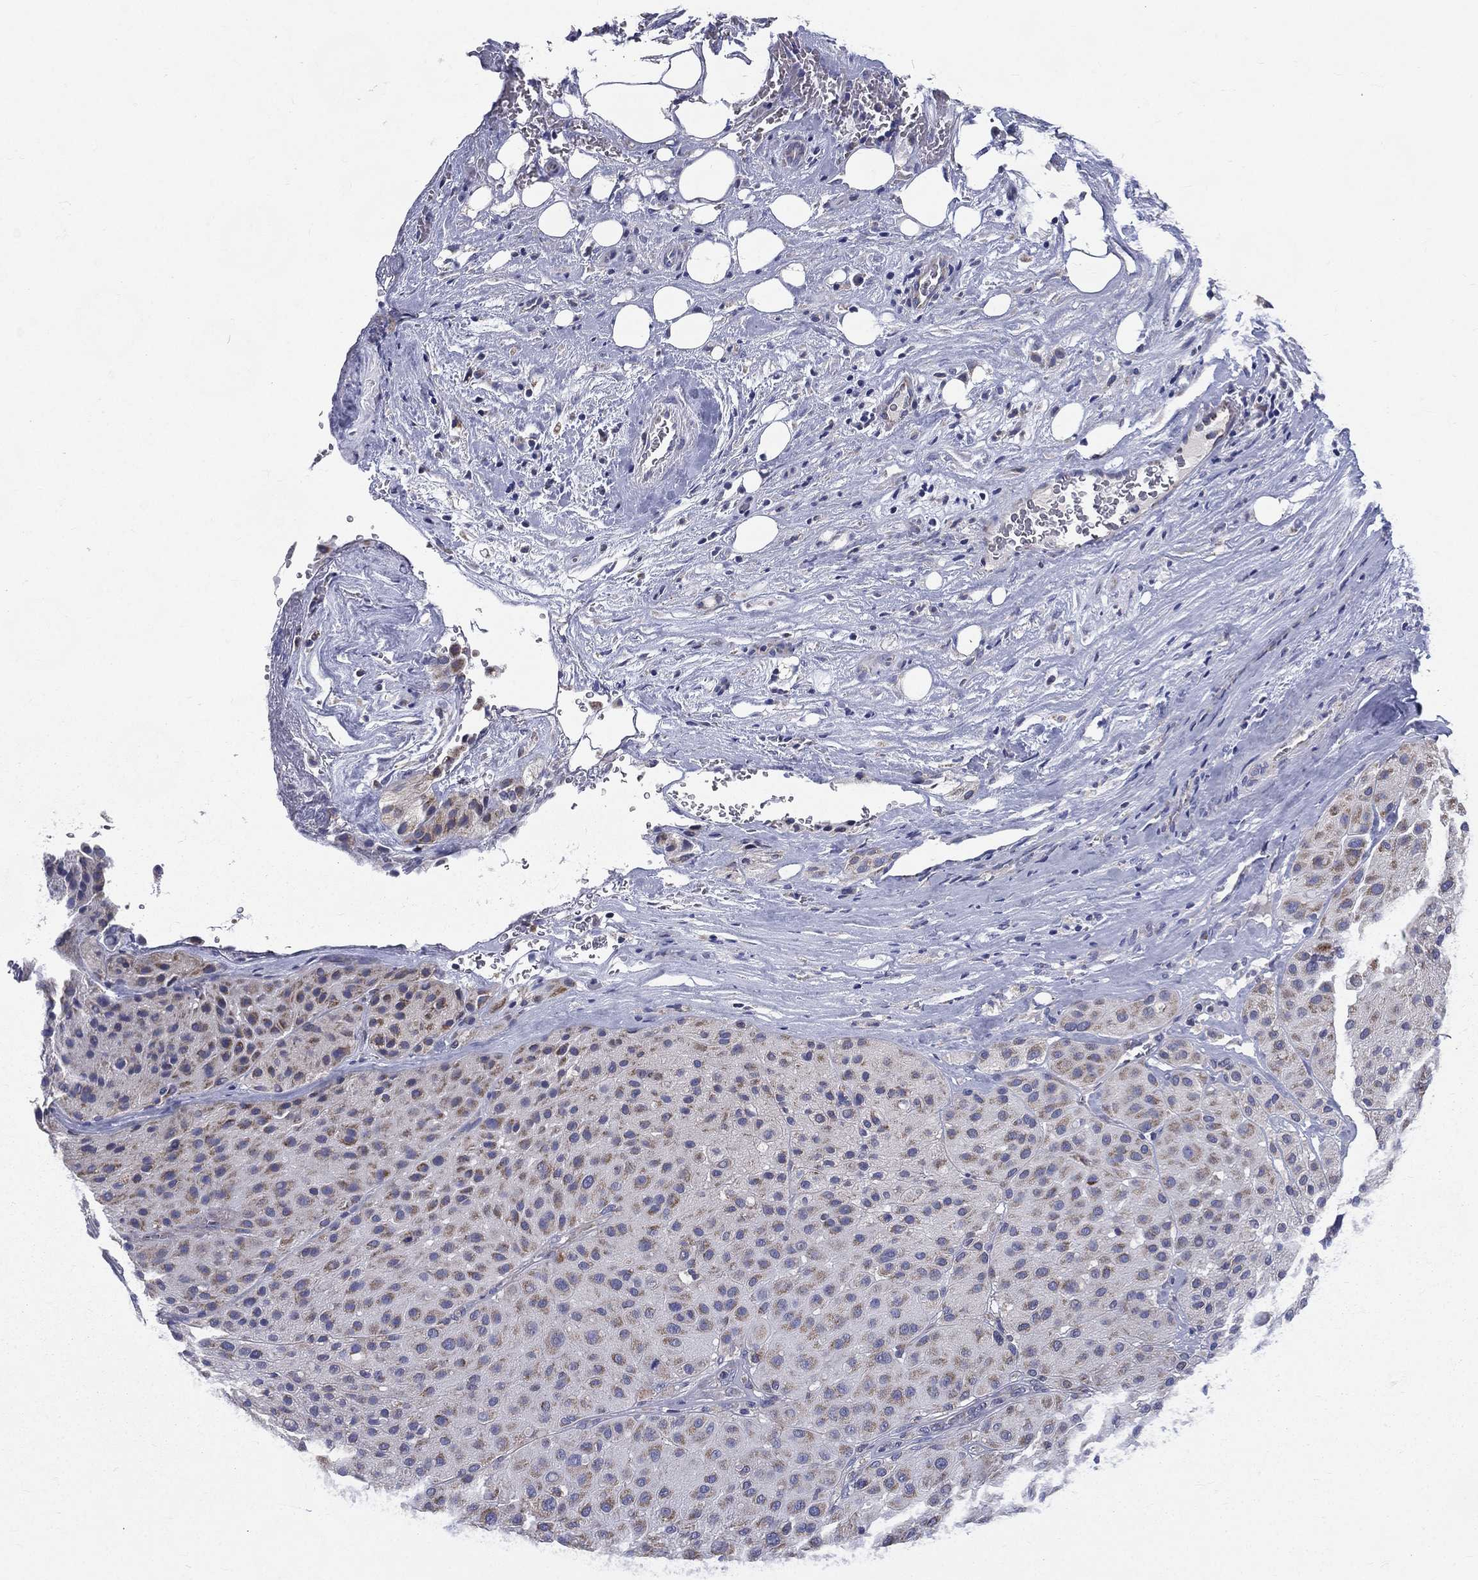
{"staining": {"intensity": "moderate", "quantity": "<25%", "location": "cytoplasmic/membranous"}, "tissue": "melanoma", "cell_type": "Tumor cells", "image_type": "cancer", "snomed": [{"axis": "morphology", "description": "Malignant melanoma, Metastatic site"}, {"axis": "topography", "description": "Smooth muscle"}], "caption": "Brown immunohistochemical staining in human malignant melanoma (metastatic site) reveals moderate cytoplasmic/membranous expression in approximately <25% of tumor cells.", "gene": "PWWP3A", "patient": {"sex": "male", "age": 41}}